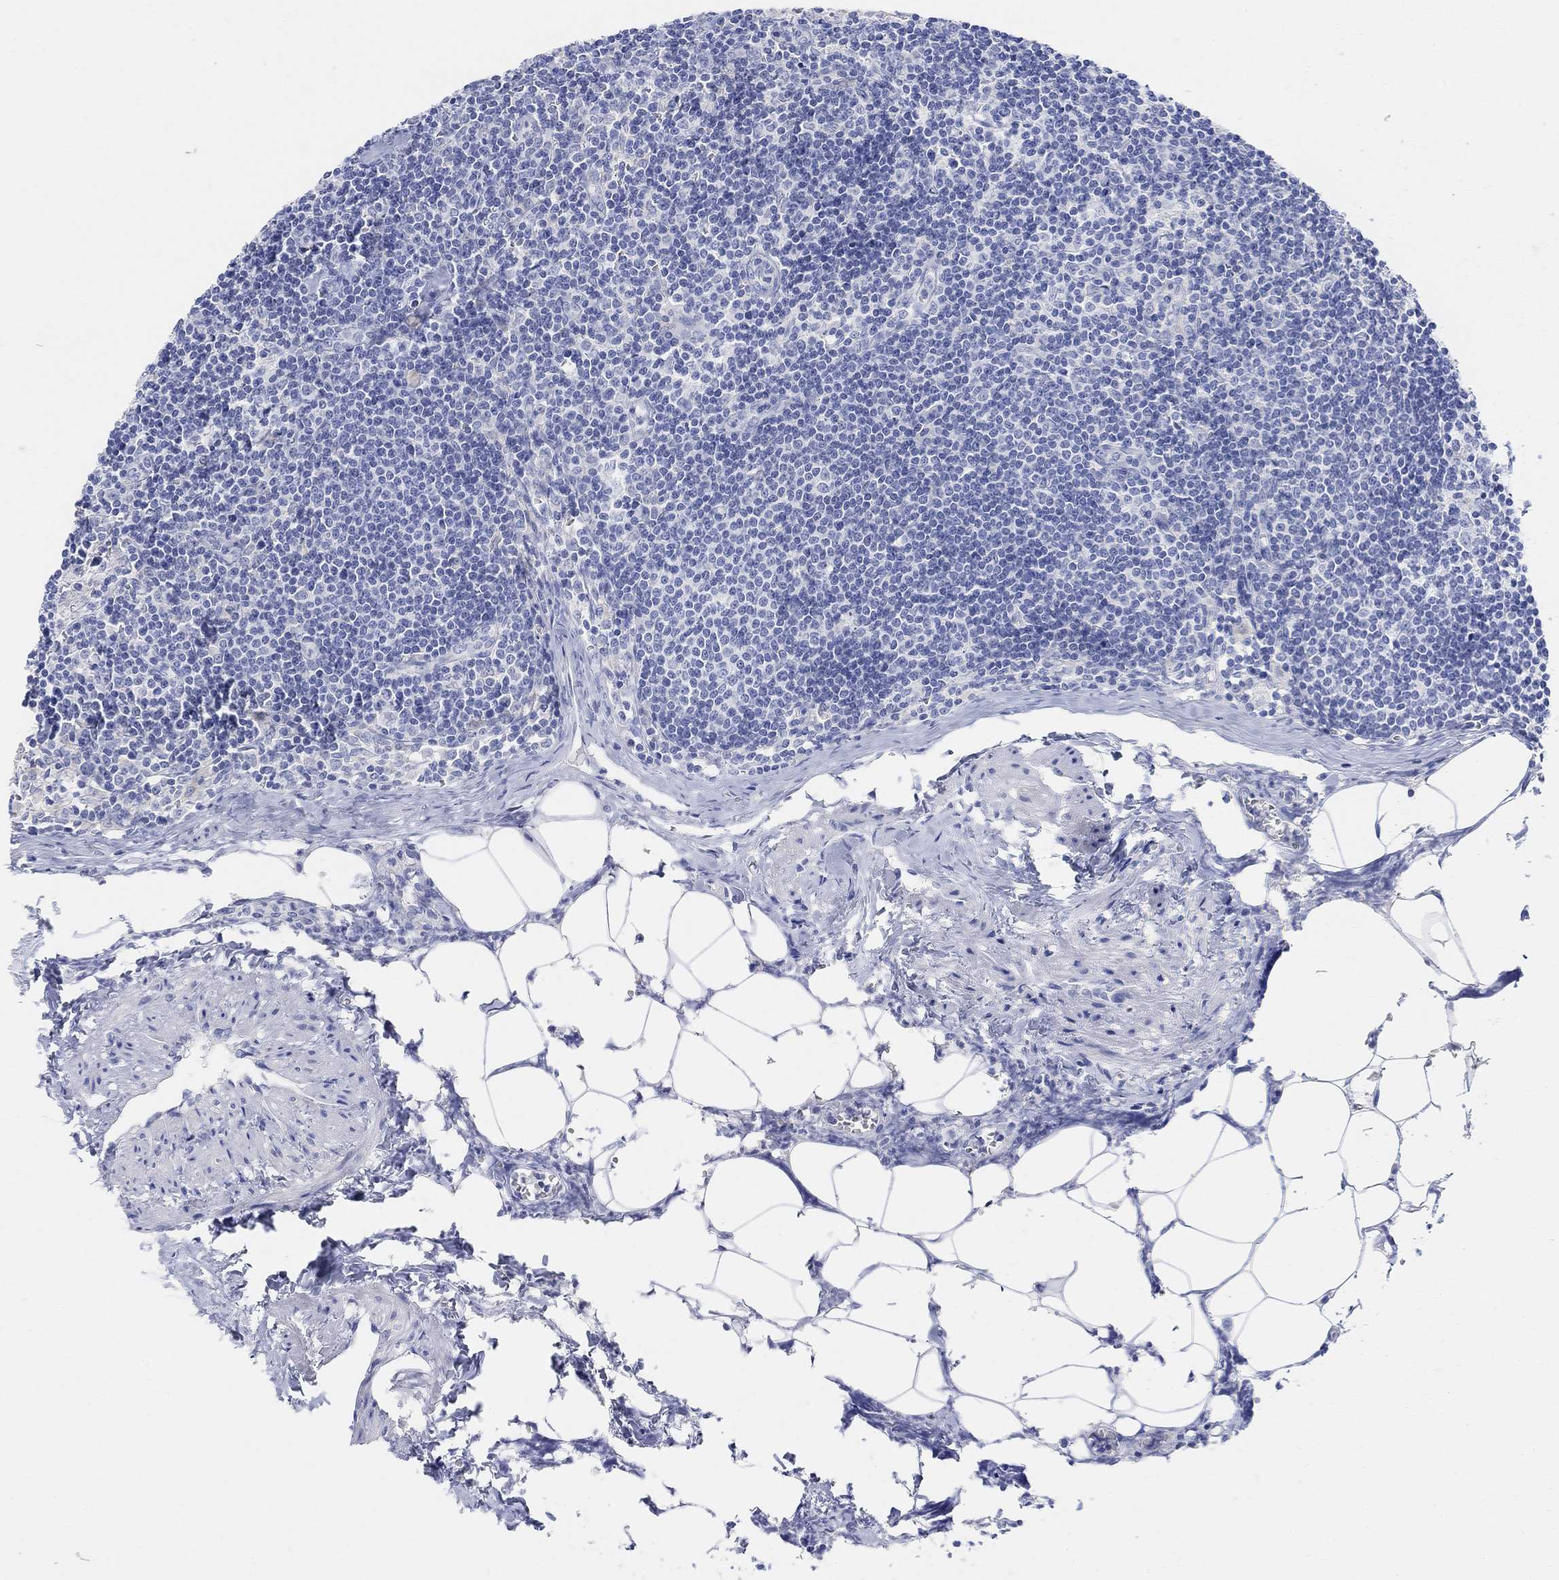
{"staining": {"intensity": "negative", "quantity": "none", "location": "none"}, "tissue": "lymph node", "cell_type": "Germinal center cells", "image_type": "normal", "snomed": [{"axis": "morphology", "description": "Normal tissue, NOS"}, {"axis": "topography", "description": "Lymph node"}], "caption": "Immunohistochemical staining of benign human lymph node demonstrates no significant staining in germinal center cells.", "gene": "RETNLB", "patient": {"sex": "female", "age": 51}}